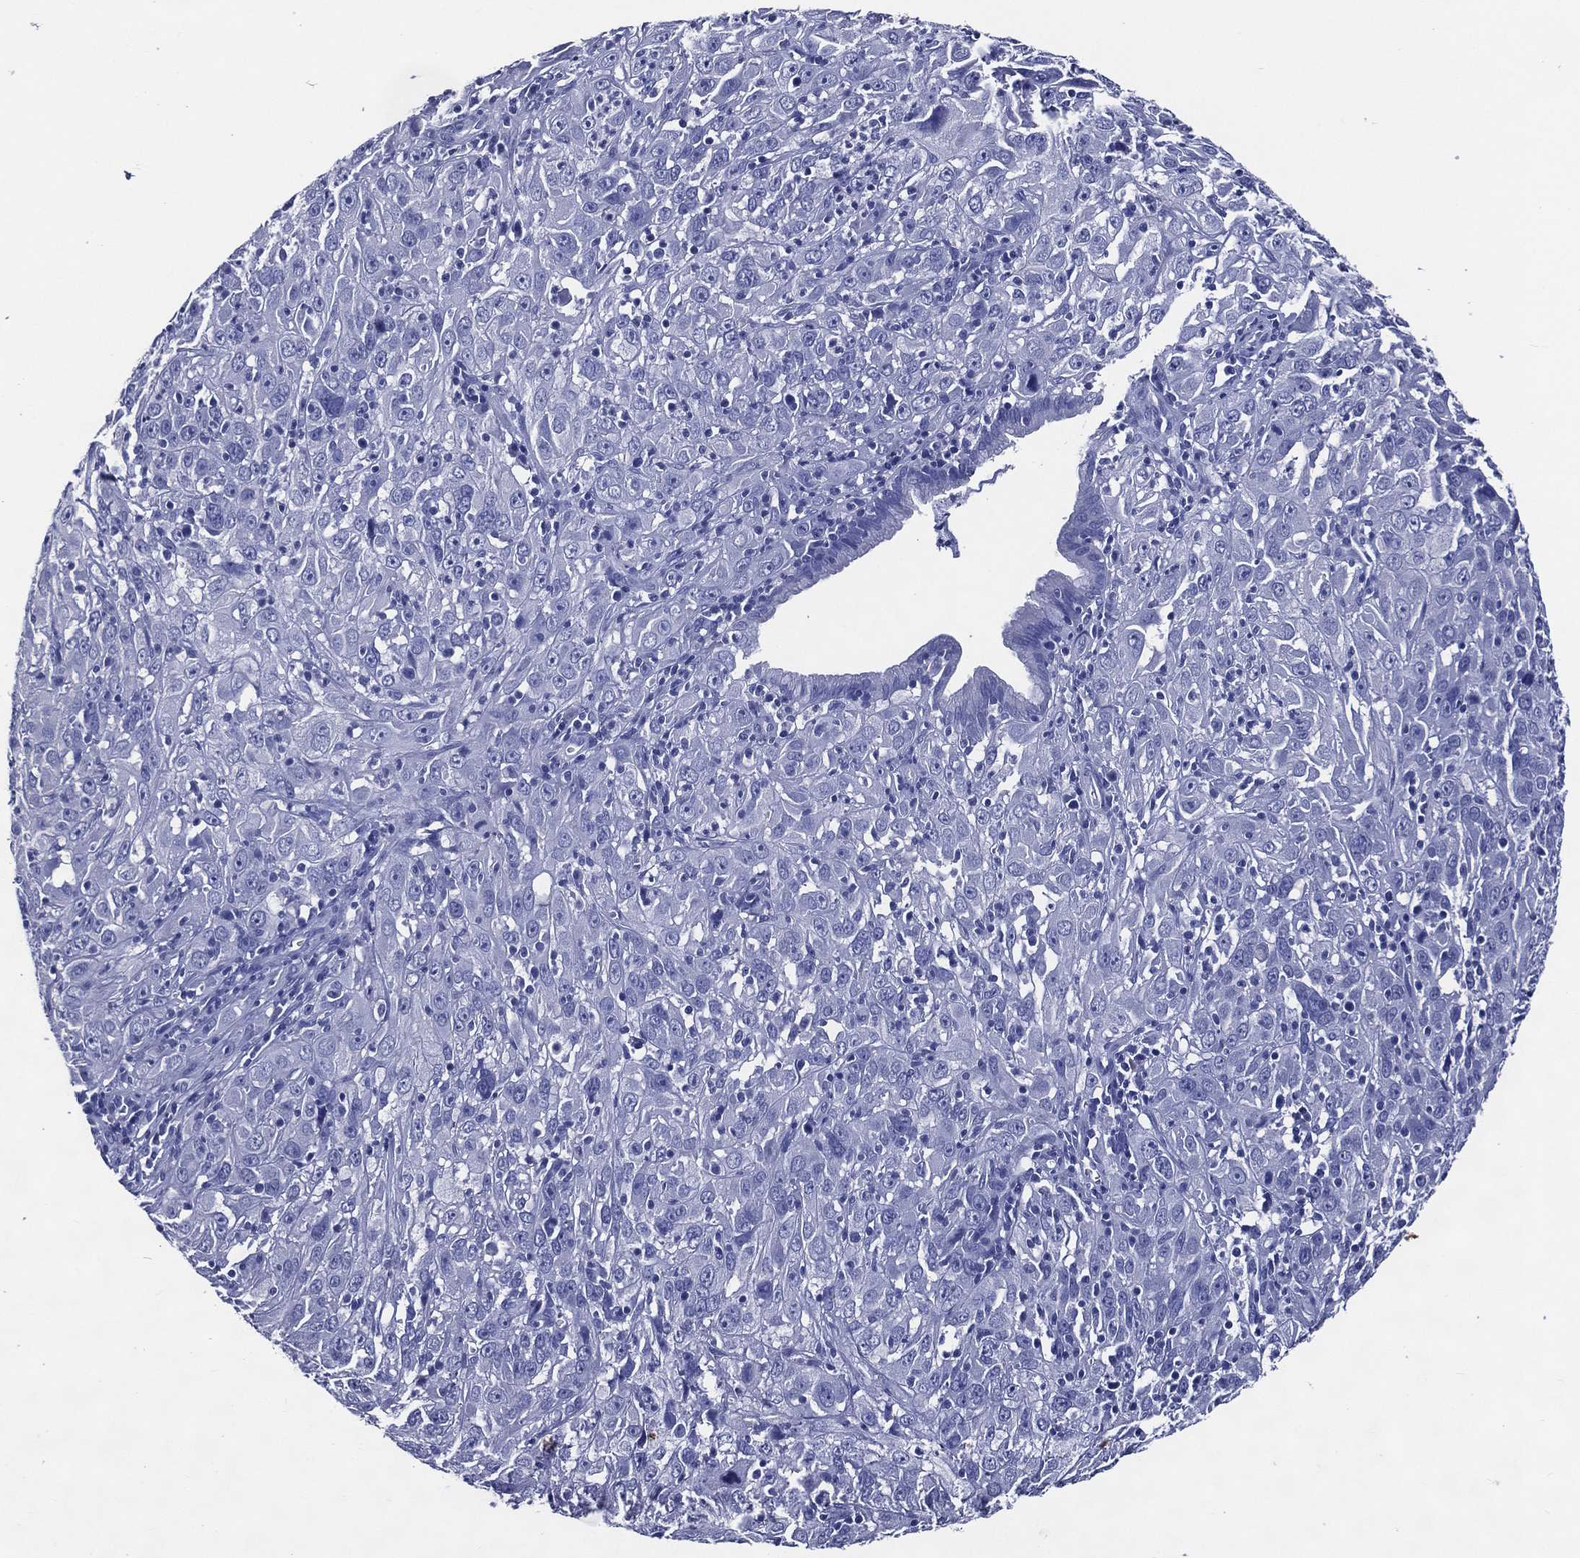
{"staining": {"intensity": "negative", "quantity": "none", "location": "none"}, "tissue": "cervical cancer", "cell_type": "Tumor cells", "image_type": "cancer", "snomed": [{"axis": "morphology", "description": "Squamous cell carcinoma, NOS"}, {"axis": "topography", "description": "Cervix"}], "caption": "This histopathology image is of cervical cancer (squamous cell carcinoma) stained with IHC to label a protein in brown with the nuclei are counter-stained blue. There is no positivity in tumor cells.", "gene": "ACE2", "patient": {"sex": "female", "age": 32}}